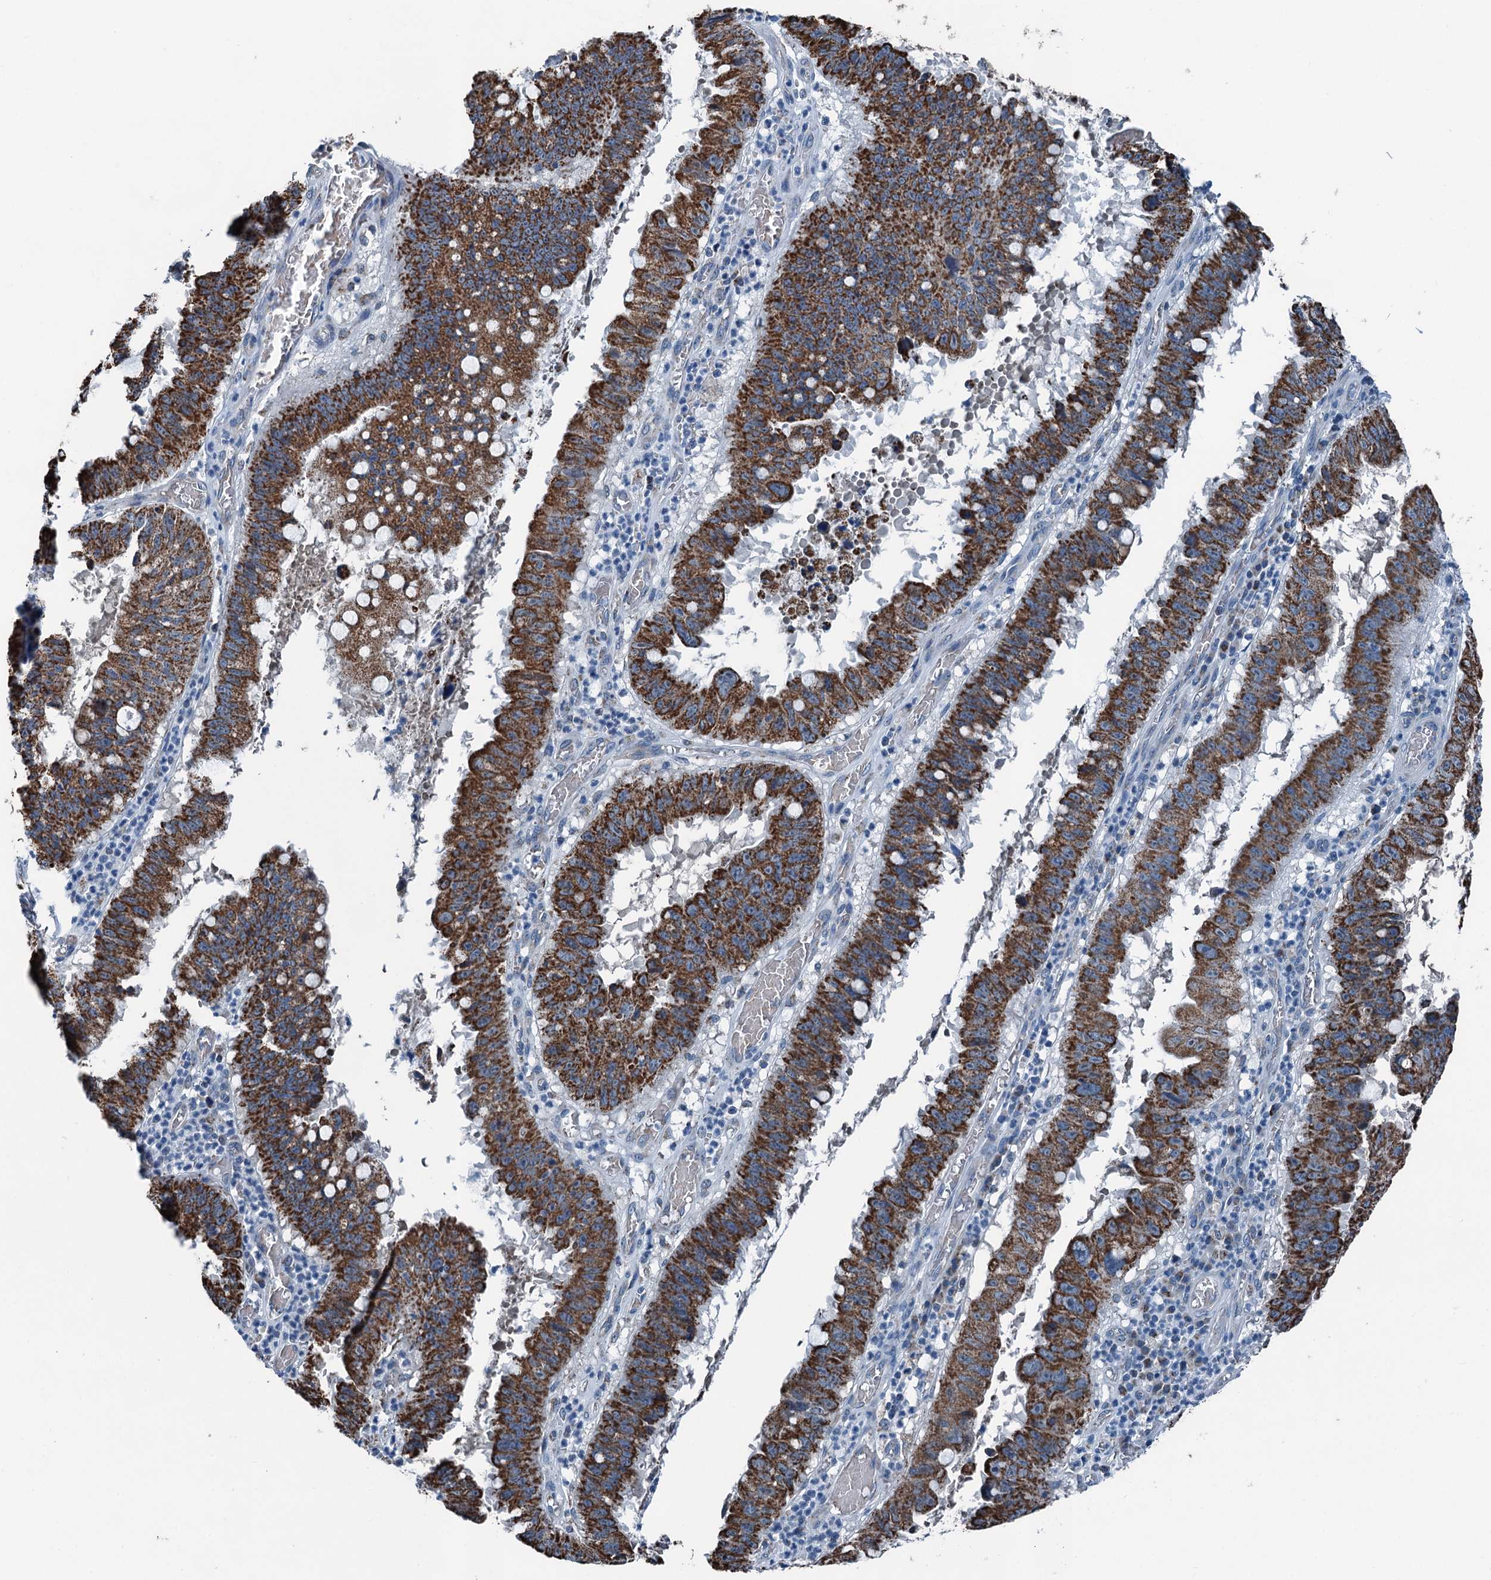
{"staining": {"intensity": "strong", "quantity": ">75%", "location": "cytoplasmic/membranous"}, "tissue": "stomach cancer", "cell_type": "Tumor cells", "image_type": "cancer", "snomed": [{"axis": "morphology", "description": "Adenocarcinoma, NOS"}, {"axis": "topography", "description": "Stomach"}], "caption": "Tumor cells demonstrate high levels of strong cytoplasmic/membranous staining in about >75% of cells in stomach adenocarcinoma. Using DAB (brown) and hematoxylin (blue) stains, captured at high magnification using brightfield microscopy.", "gene": "TRPT1", "patient": {"sex": "male", "age": 59}}